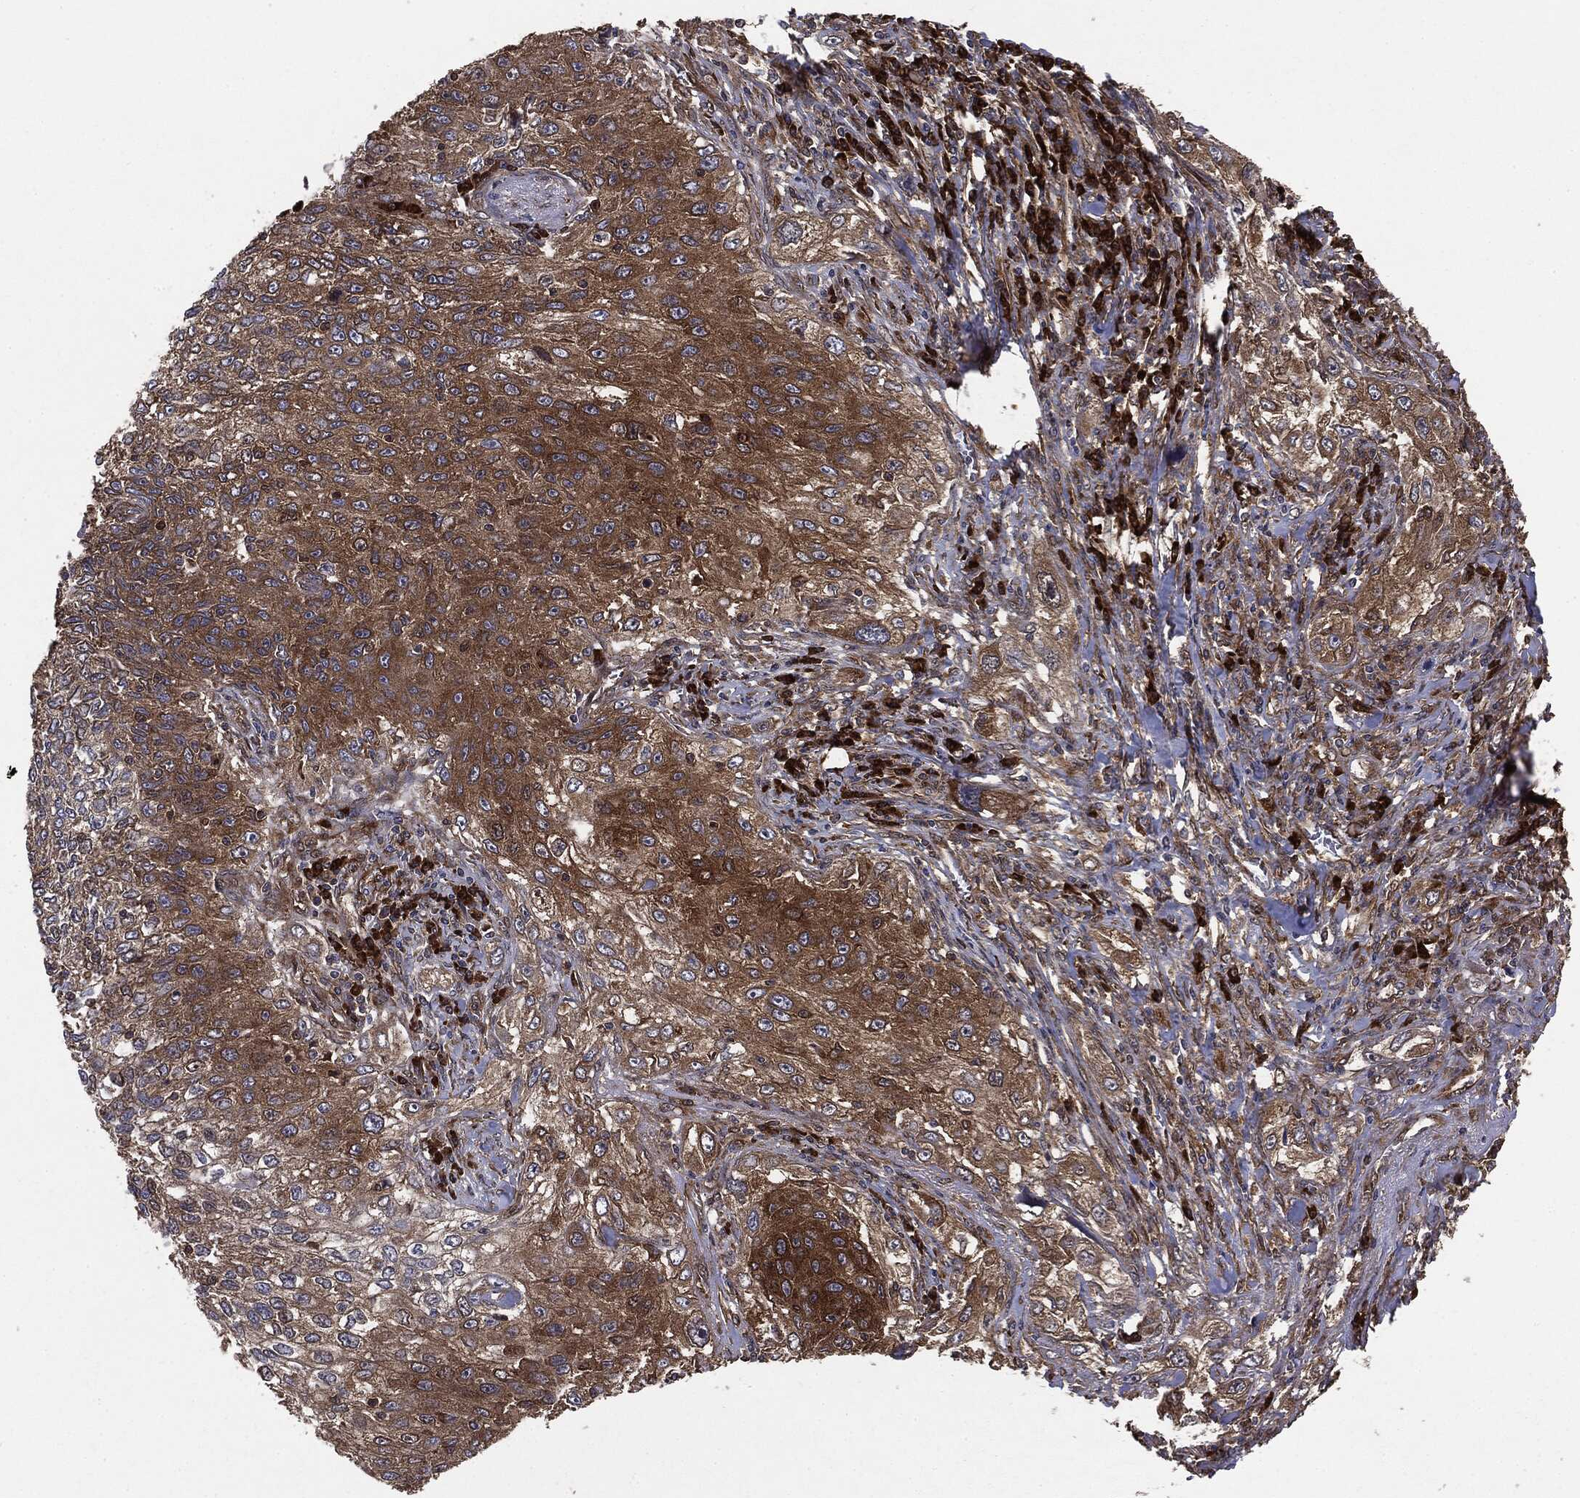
{"staining": {"intensity": "moderate", "quantity": "25%-75%", "location": "cytoplasmic/membranous"}, "tissue": "lung cancer", "cell_type": "Tumor cells", "image_type": "cancer", "snomed": [{"axis": "morphology", "description": "Squamous cell carcinoma, NOS"}, {"axis": "topography", "description": "Lung"}], "caption": "IHC staining of lung cancer, which shows medium levels of moderate cytoplasmic/membranous positivity in approximately 25%-75% of tumor cells indicating moderate cytoplasmic/membranous protein staining. The staining was performed using DAB (3,3'-diaminobenzidine) (brown) for protein detection and nuclei were counterstained in hematoxylin (blue).", "gene": "NME1", "patient": {"sex": "female", "age": 69}}